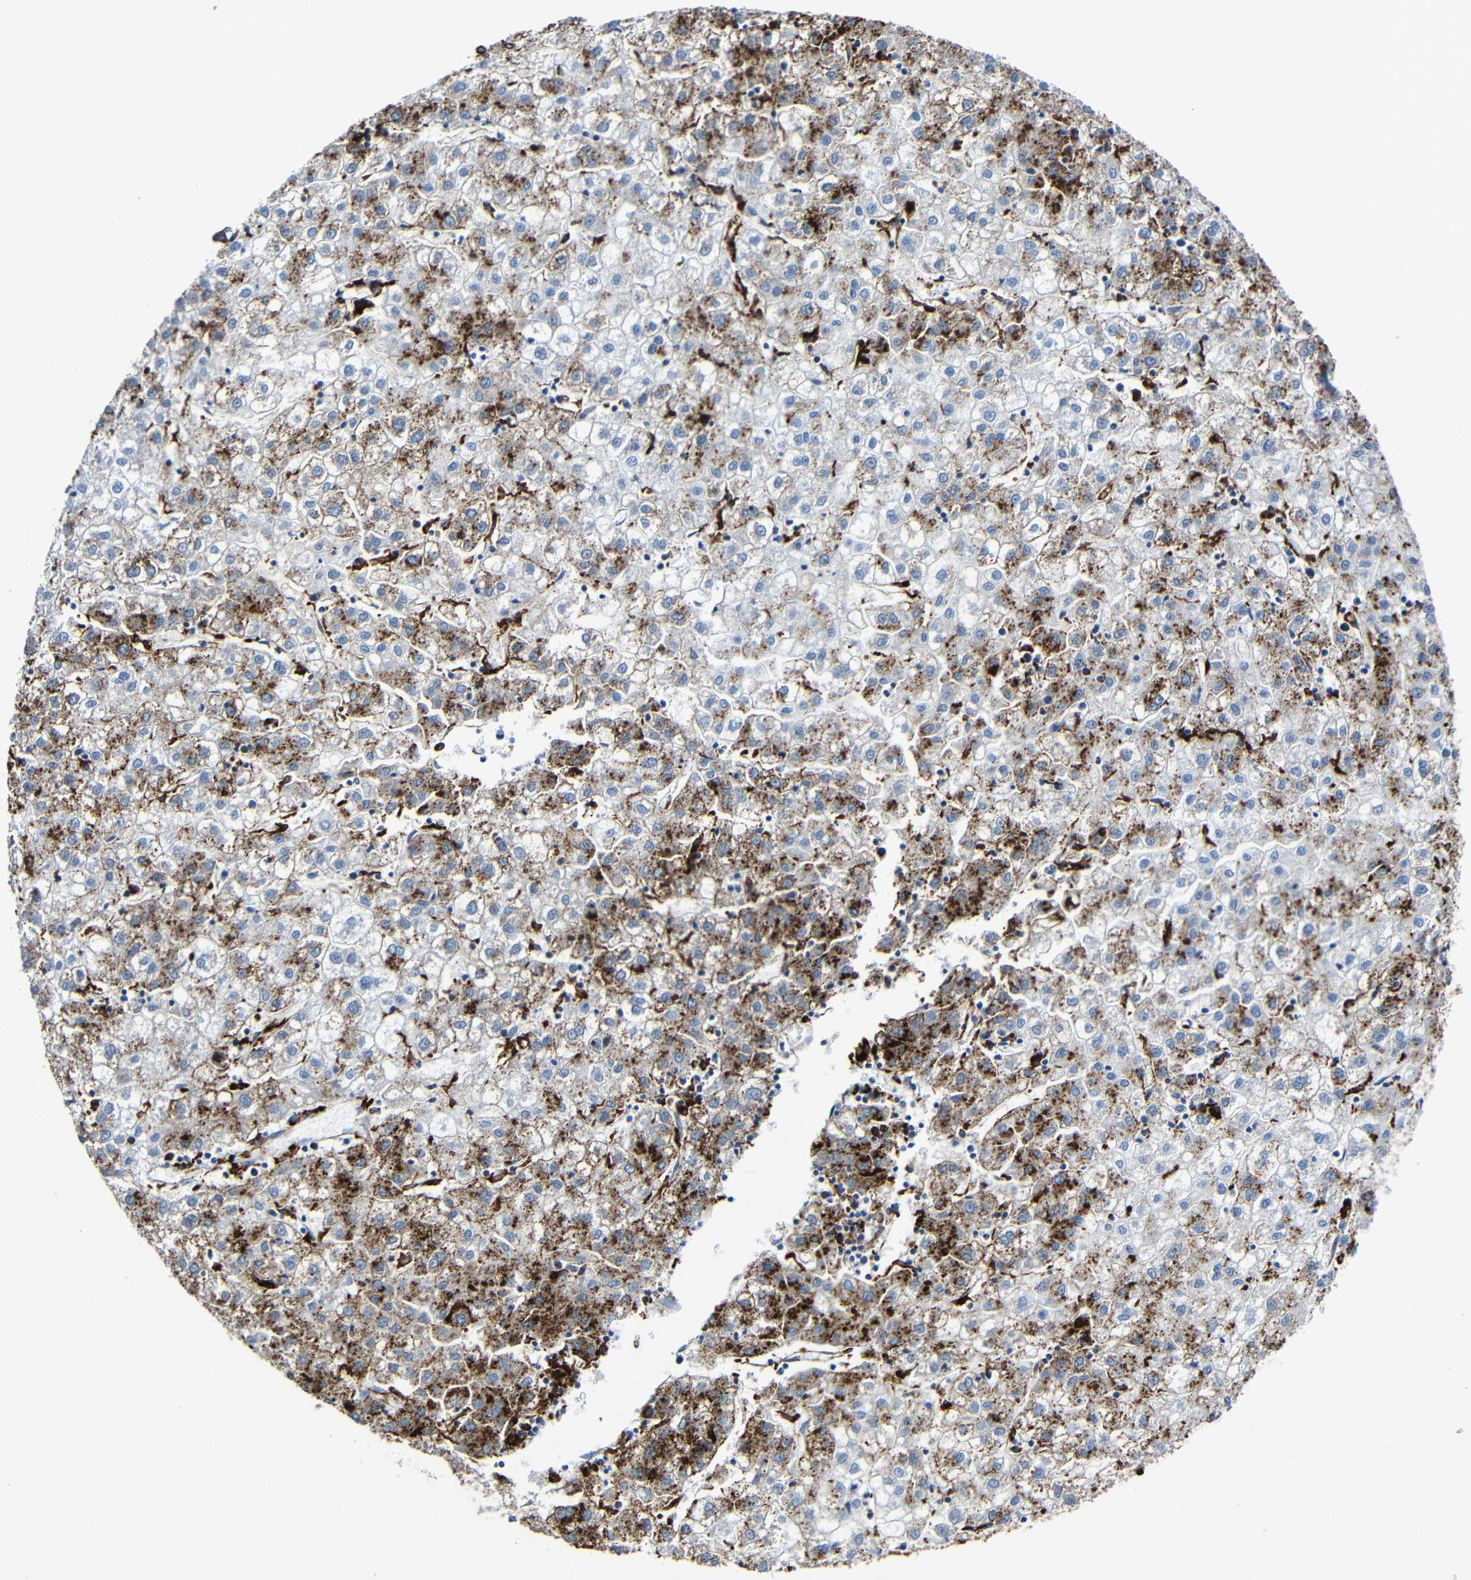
{"staining": {"intensity": "strong", "quantity": "25%-75%", "location": "cytoplasmic/membranous"}, "tissue": "liver cancer", "cell_type": "Tumor cells", "image_type": "cancer", "snomed": [{"axis": "morphology", "description": "Carcinoma, Hepatocellular, NOS"}, {"axis": "topography", "description": "Liver"}], "caption": "Approximately 25%-75% of tumor cells in human hepatocellular carcinoma (liver) display strong cytoplasmic/membranous protein expression as visualized by brown immunohistochemical staining.", "gene": "HLA-DMA", "patient": {"sex": "male", "age": 72}}